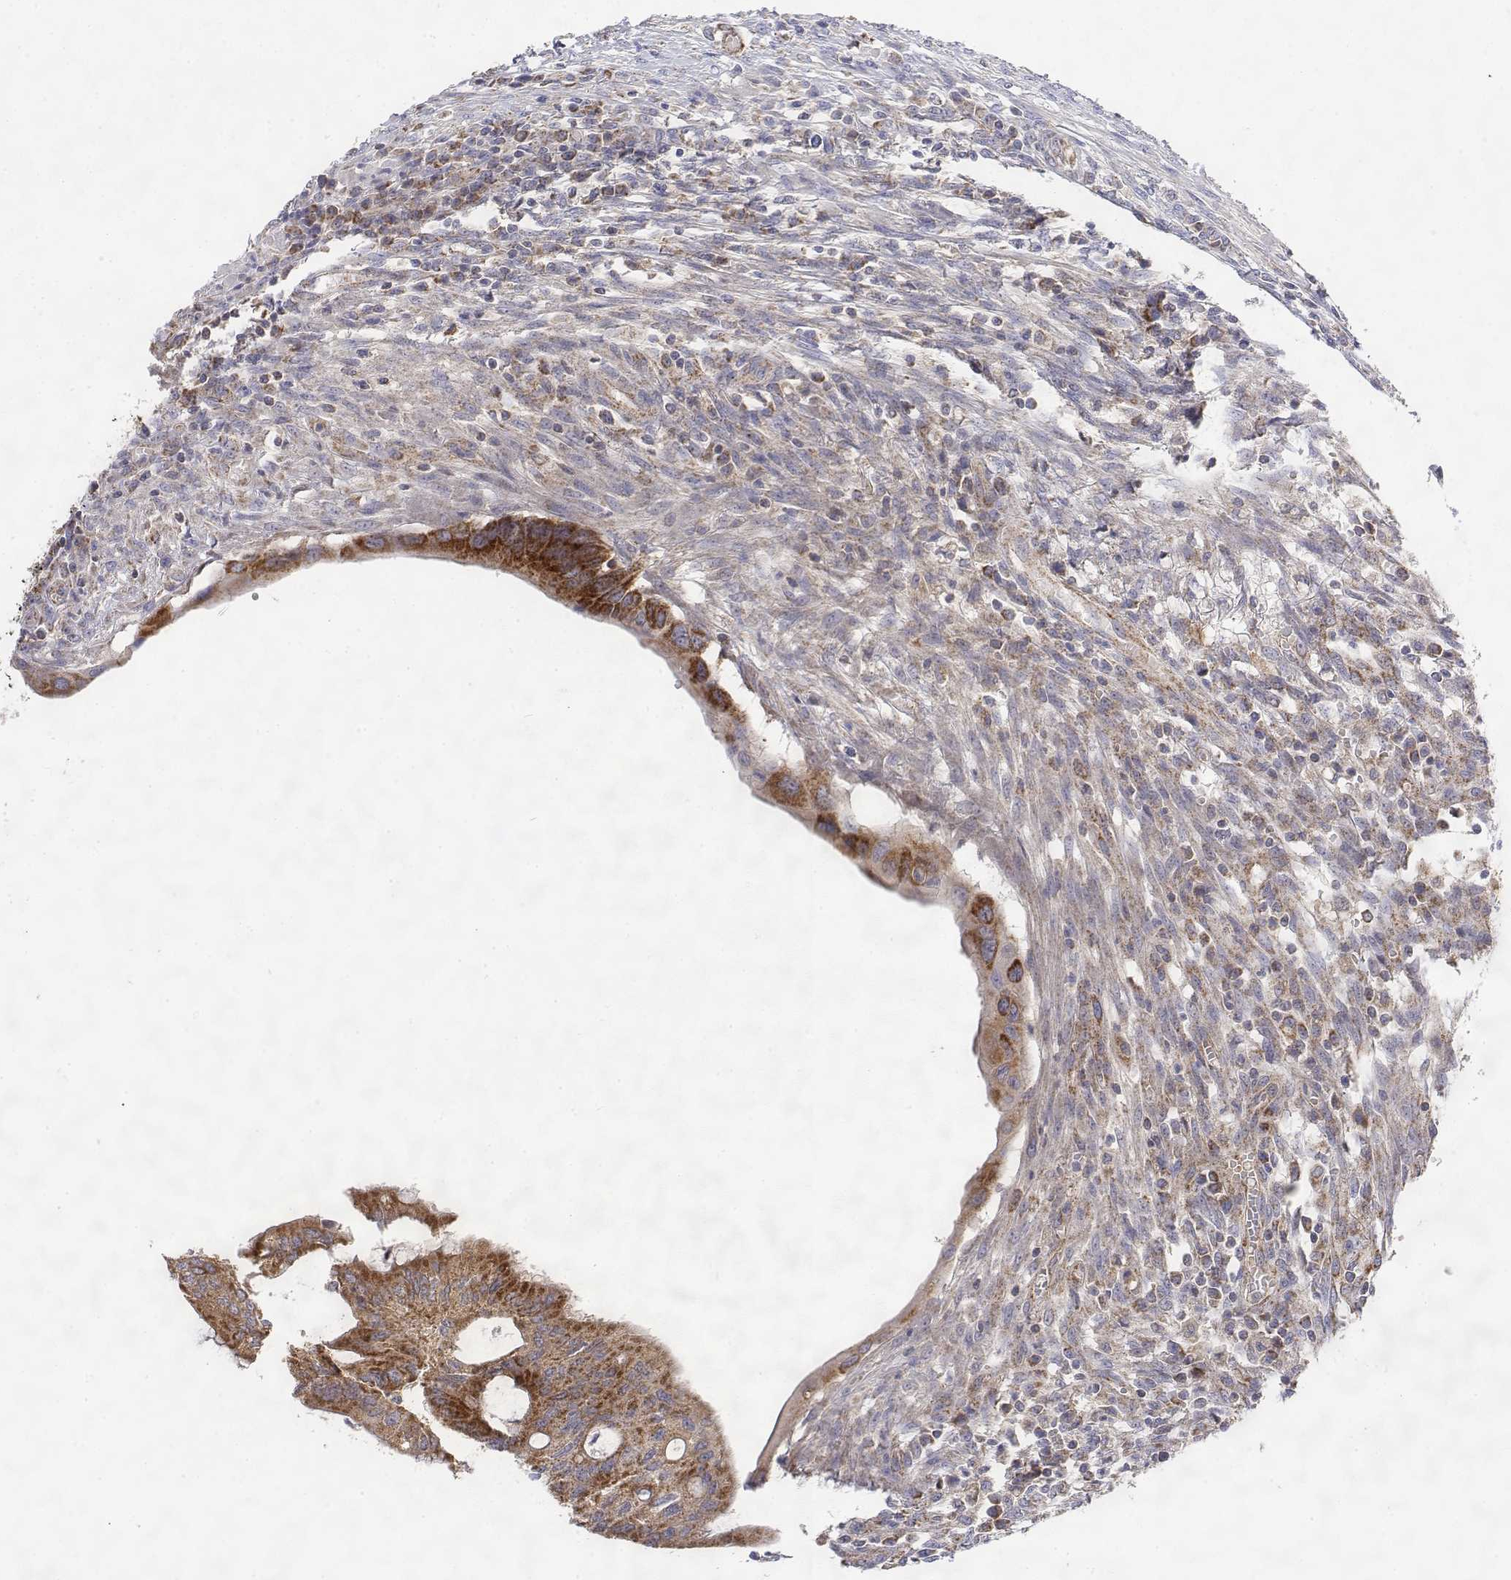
{"staining": {"intensity": "strong", "quantity": ">75%", "location": "cytoplasmic/membranous"}, "tissue": "colorectal cancer", "cell_type": "Tumor cells", "image_type": "cancer", "snomed": [{"axis": "morphology", "description": "Adenocarcinoma, NOS"}, {"axis": "topography", "description": "Colon"}], "caption": "Protein expression analysis of human colorectal cancer reveals strong cytoplasmic/membranous positivity in approximately >75% of tumor cells. Using DAB (3,3'-diaminobenzidine) (brown) and hematoxylin (blue) stains, captured at high magnification using brightfield microscopy.", "gene": "GADD45GIP1", "patient": {"sex": "male", "age": 65}}